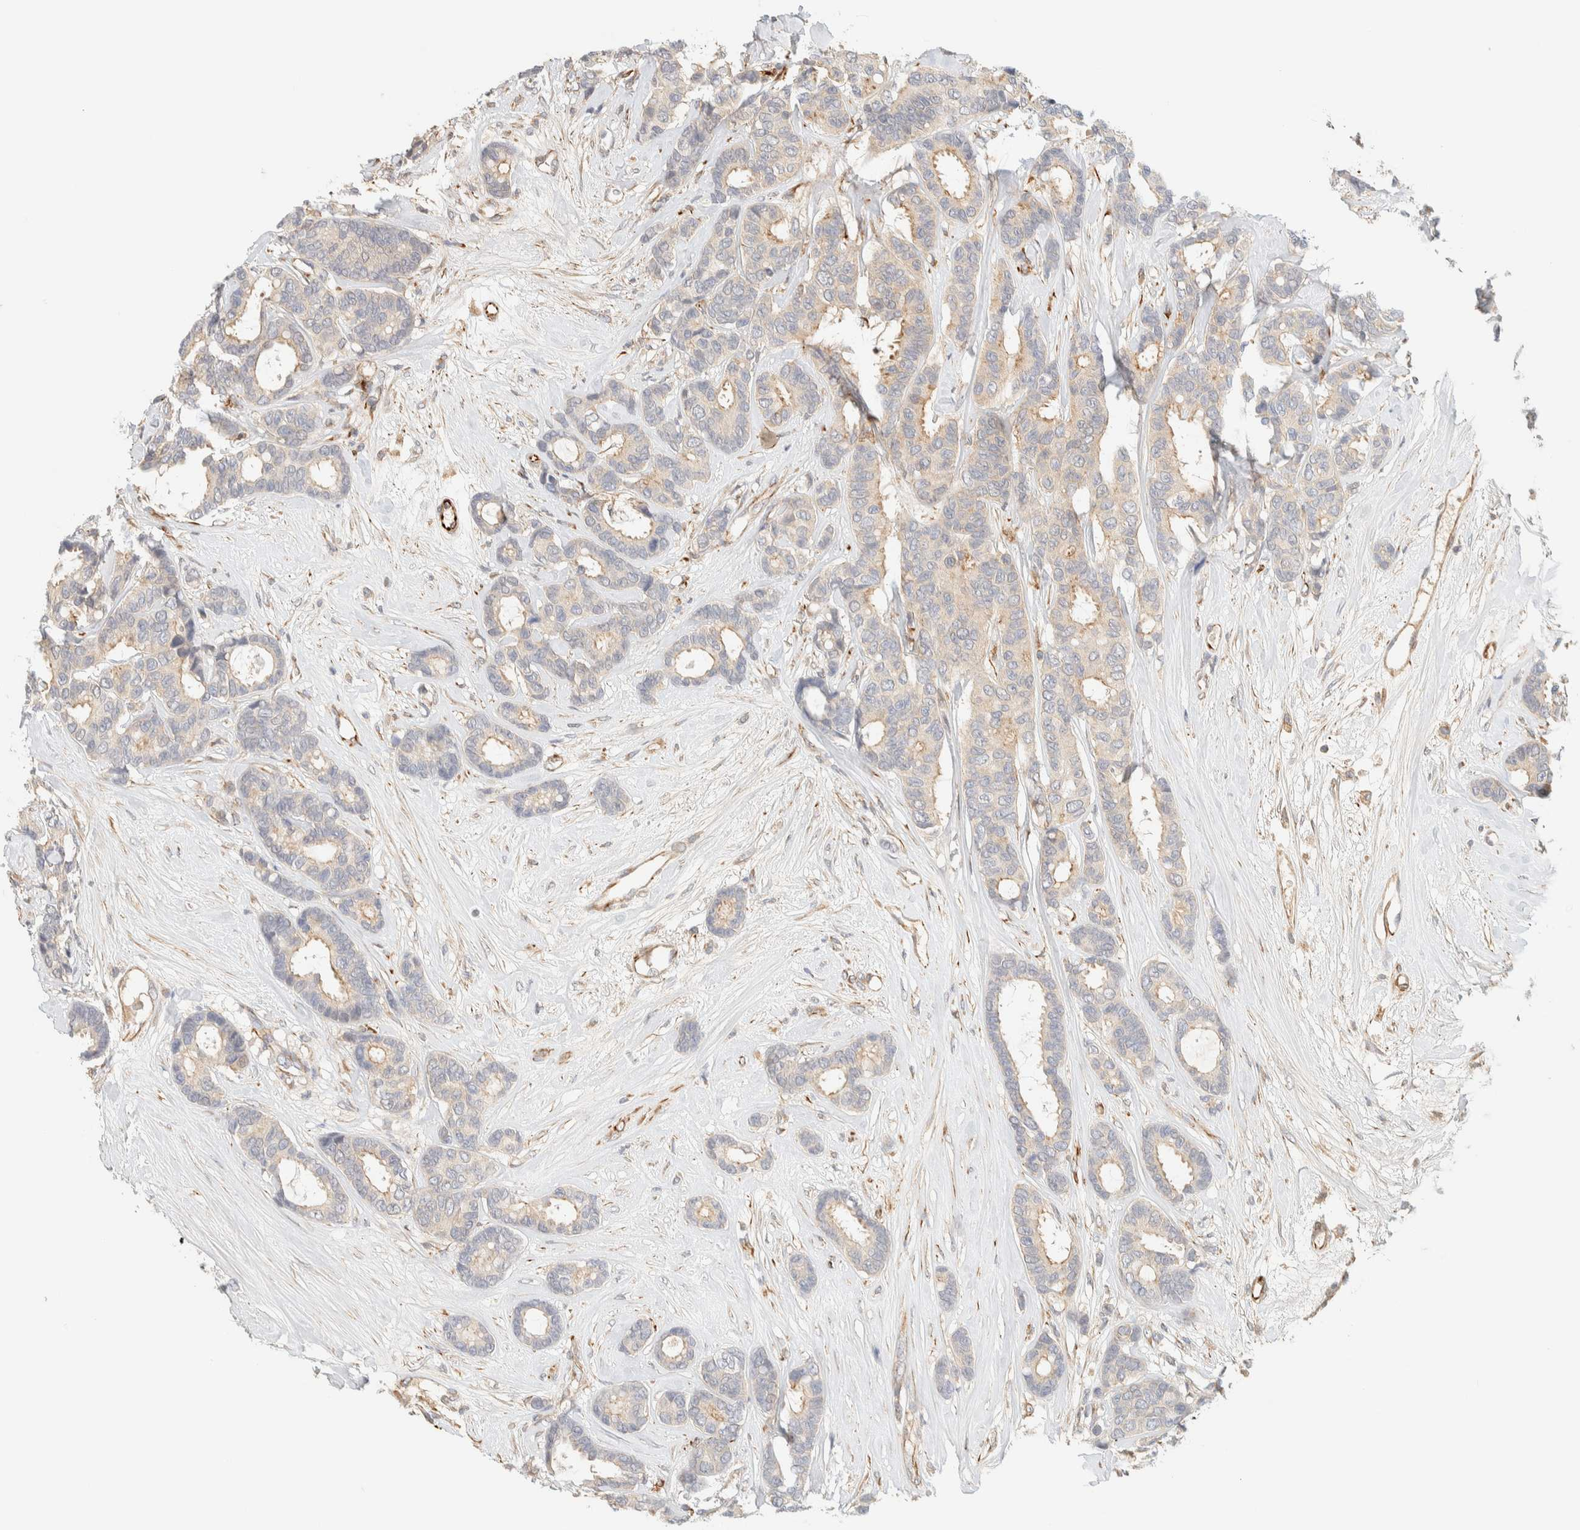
{"staining": {"intensity": "weak", "quantity": "25%-75%", "location": "cytoplasmic/membranous"}, "tissue": "breast cancer", "cell_type": "Tumor cells", "image_type": "cancer", "snomed": [{"axis": "morphology", "description": "Duct carcinoma"}, {"axis": "topography", "description": "Breast"}], "caption": "An image of human infiltrating ductal carcinoma (breast) stained for a protein shows weak cytoplasmic/membranous brown staining in tumor cells.", "gene": "FAT1", "patient": {"sex": "female", "age": 87}}